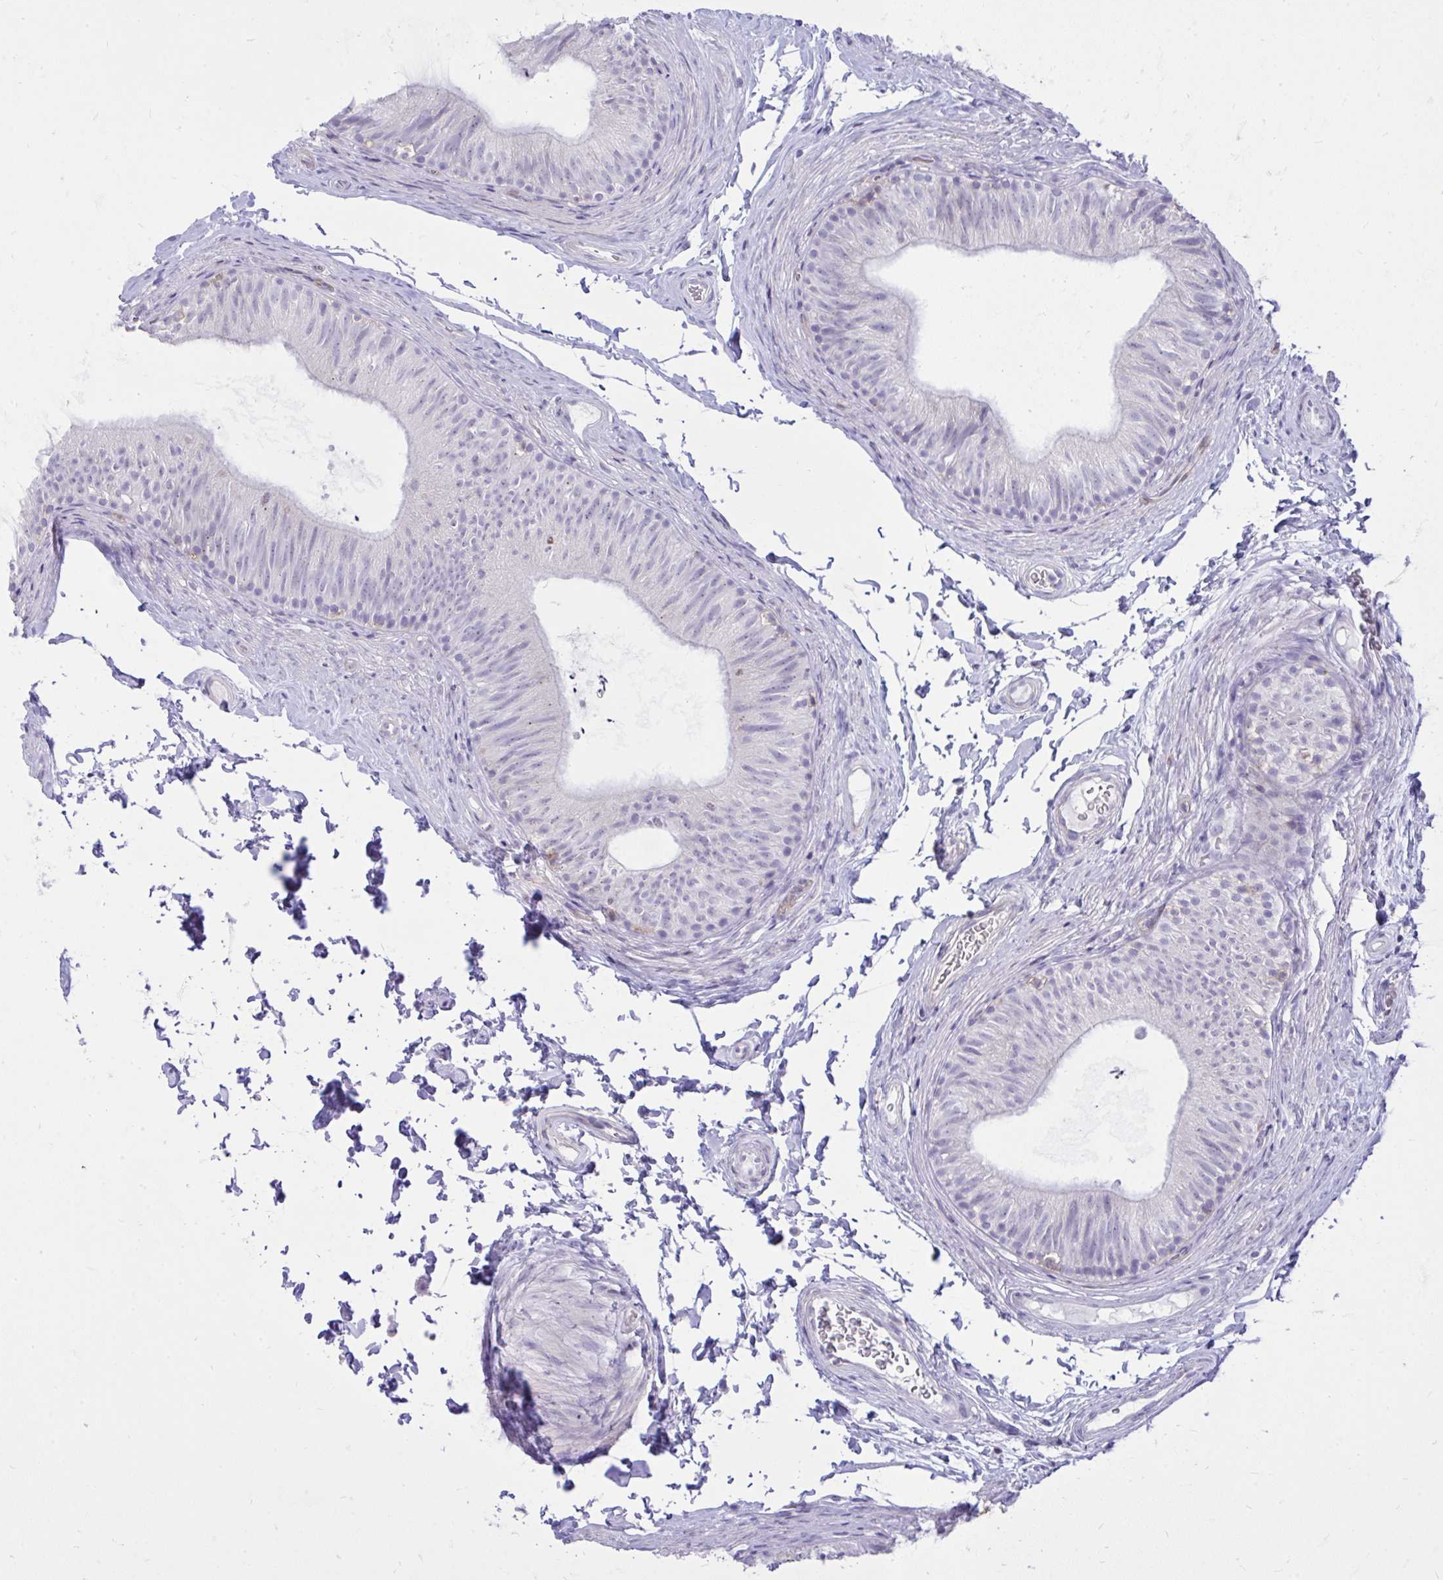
{"staining": {"intensity": "negative", "quantity": "none", "location": "none"}, "tissue": "epididymis", "cell_type": "Glandular cells", "image_type": "normal", "snomed": [{"axis": "morphology", "description": "Normal tissue, NOS"}, {"axis": "topography", "description": "Epididymis, spermatic cord, NOS"}, {"axis": "topography", "description": "Epididymis"}, {"axis": "topography", "description": "Peripheral nerve tissue"}], "caption": "Immunohistochemical staining of unremarkable epididymis displays no significant positivity in glandular cells. Brightfield microscopy of IHC stained with DAB (brown) and hematoxylin (blue), captured at high magnification.", "gene": "GPRIN3", "patient": {"sex": "male", "age": 29}}